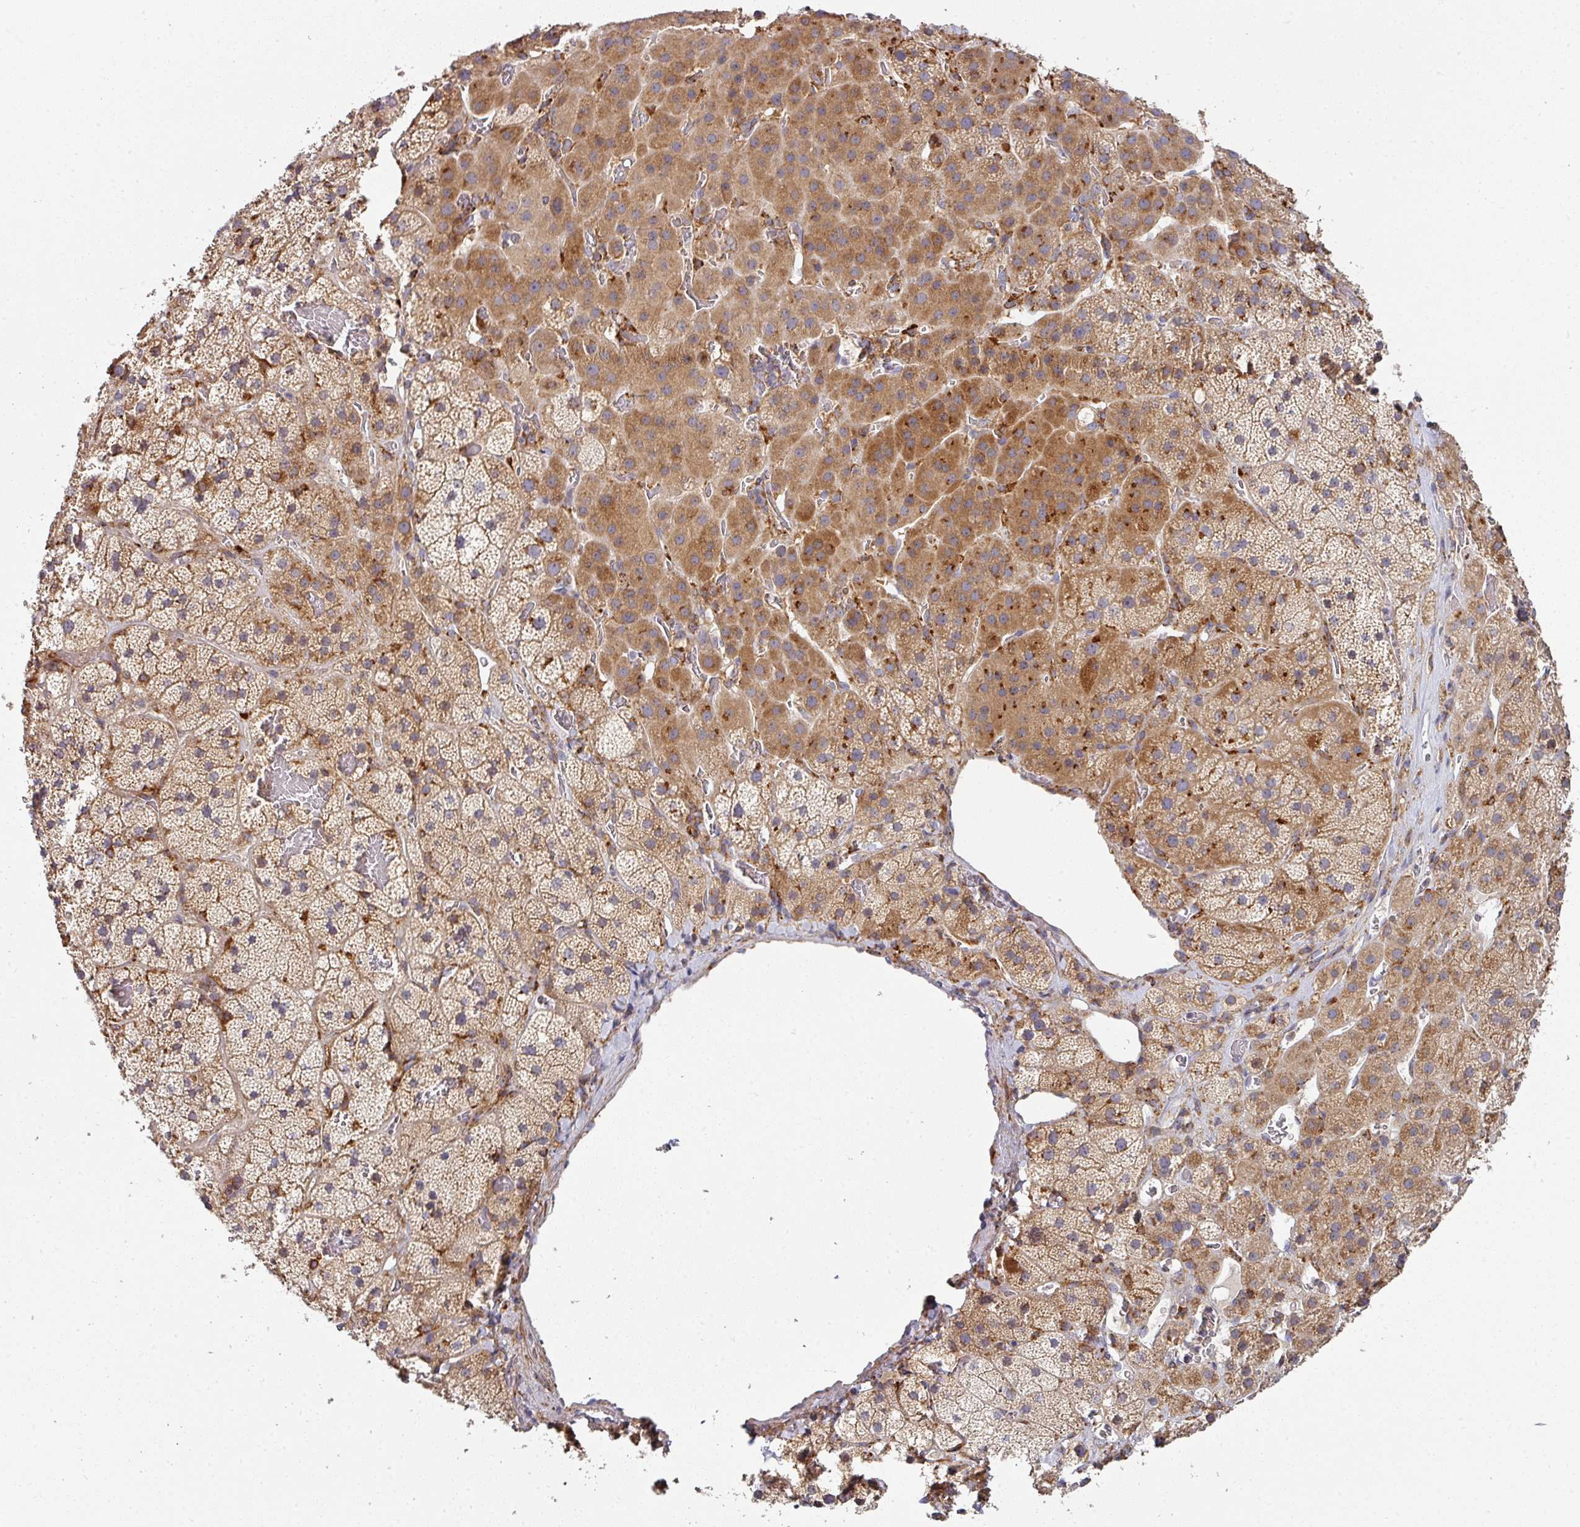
{"staining": {"intensity": "moderate", "quantity": ">75%", "location": "cytoplasmic/membranous"}, "tissue": "adrenal gland", "cell_type": "Glandular cells", "image_type": "normal", "snomed": [{"axis": "morphology", "description": "Normal tissue, NOS"}, {"axis": "topography", "description": "Adrenal gland"}], "caption": "Immunohistochemical staining of normal human adrenal gland shows moderate cytoplasmic/membranous protein staining in about >75% of glandular cells. (Brightfield microscopy of DAB IHC at high magnification).", "gene": "ZNF268", "patient": {"sex": "male", "age": 57}}